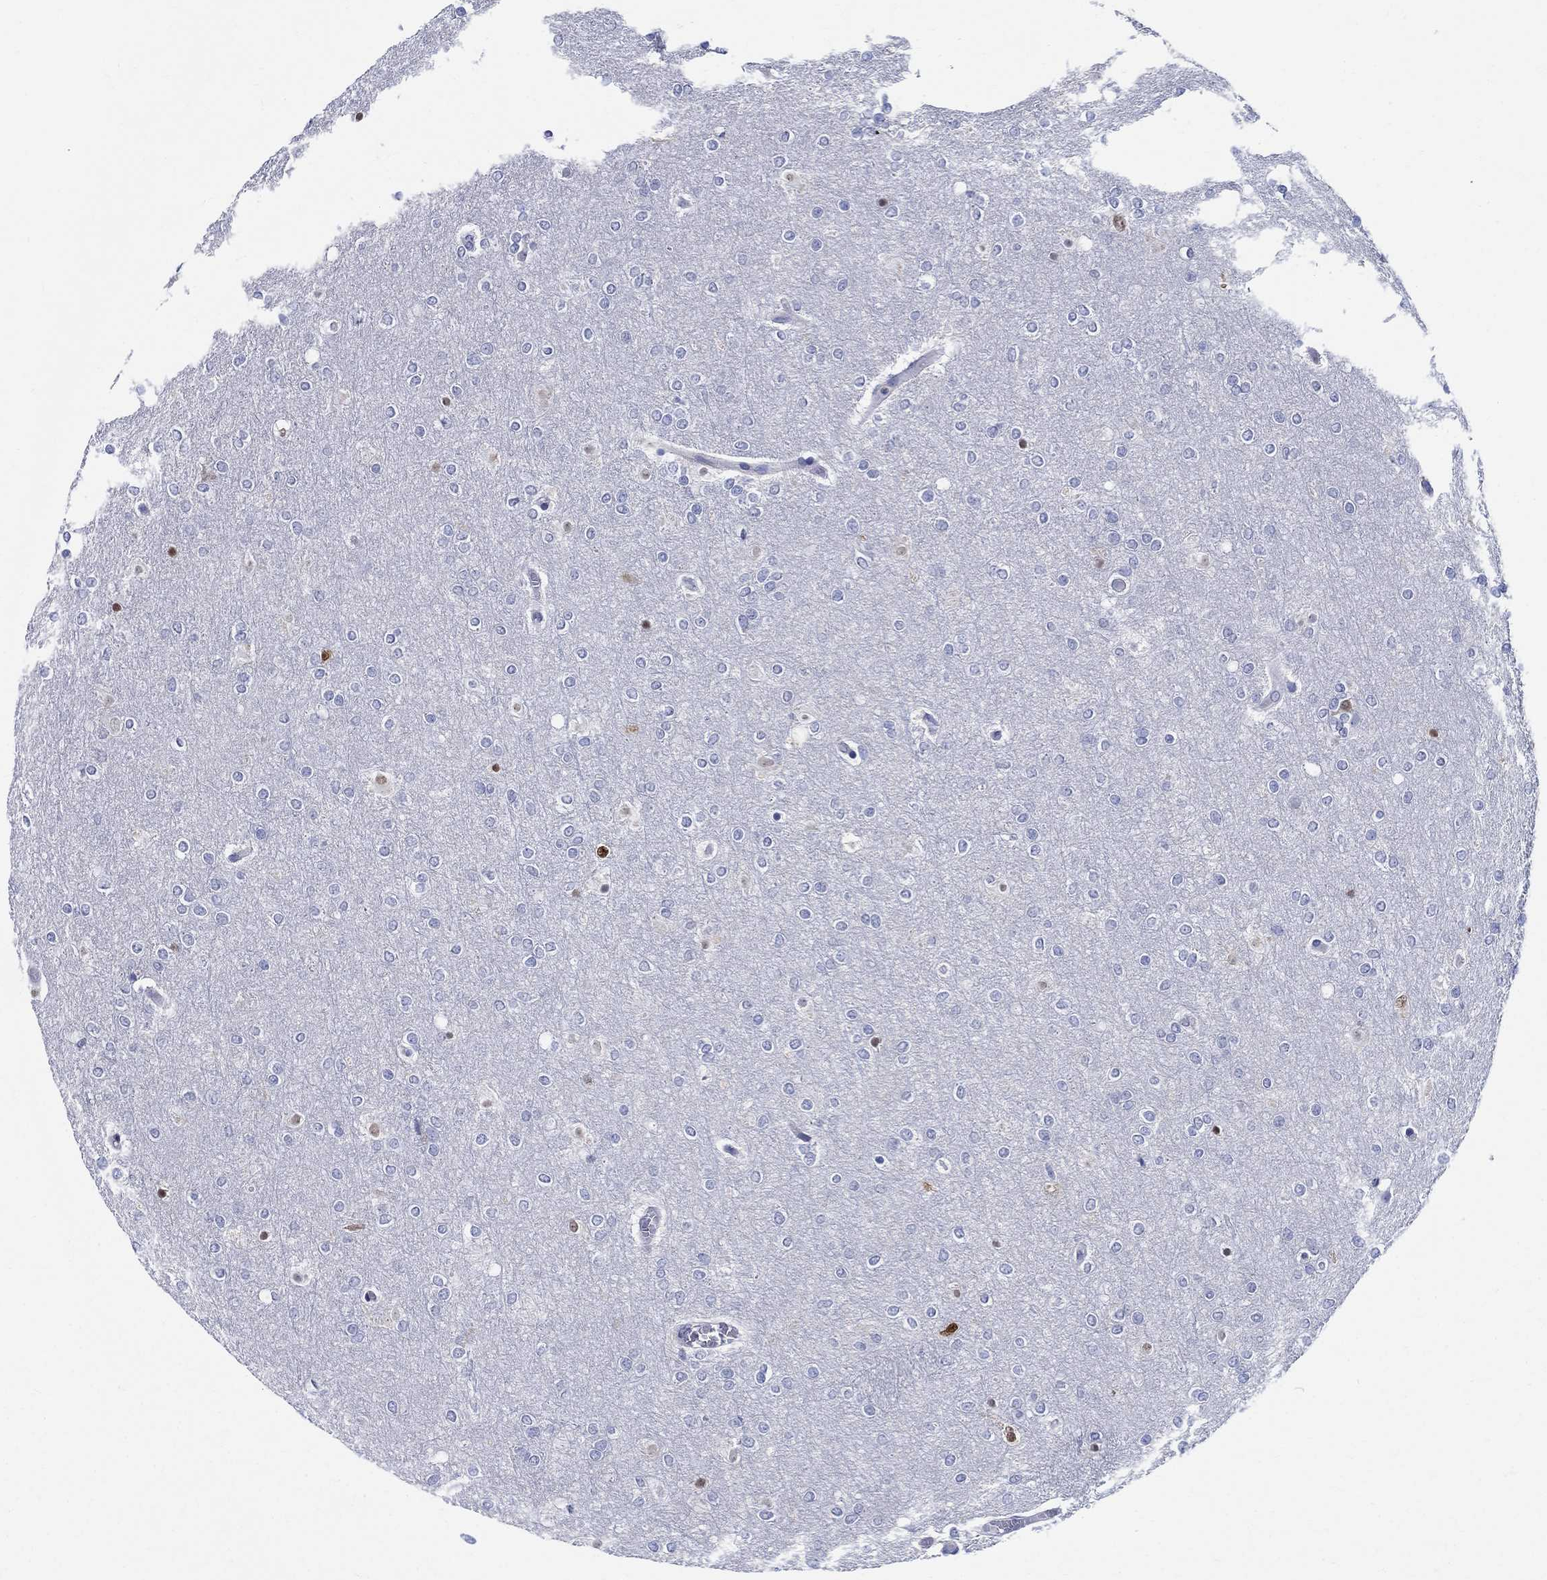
{"staining": {"intensity": "strong", "quantity": "<25%", "location": "nuclear"}, "tissue": "glioma", "cell_type": "Tumor cells", "image_type": "cancer", "snomed": [{"axis": "morphology", "description": "Glioma, malignant, High grade"}, {"axis": "topography", "description": "Brain"}], "caption": "Malignant glioma (high-grade) tissue displays strong nuclear staining in about <25% of tumor cells The staining is performed using DAB (3,3'-diaminobenzidine) brown chromogen to label protein expression. The nuclei are counter-stained blue using hematoxylin.", "gene": "SOX2", "patient": {"sex": "female", "age": 61}}